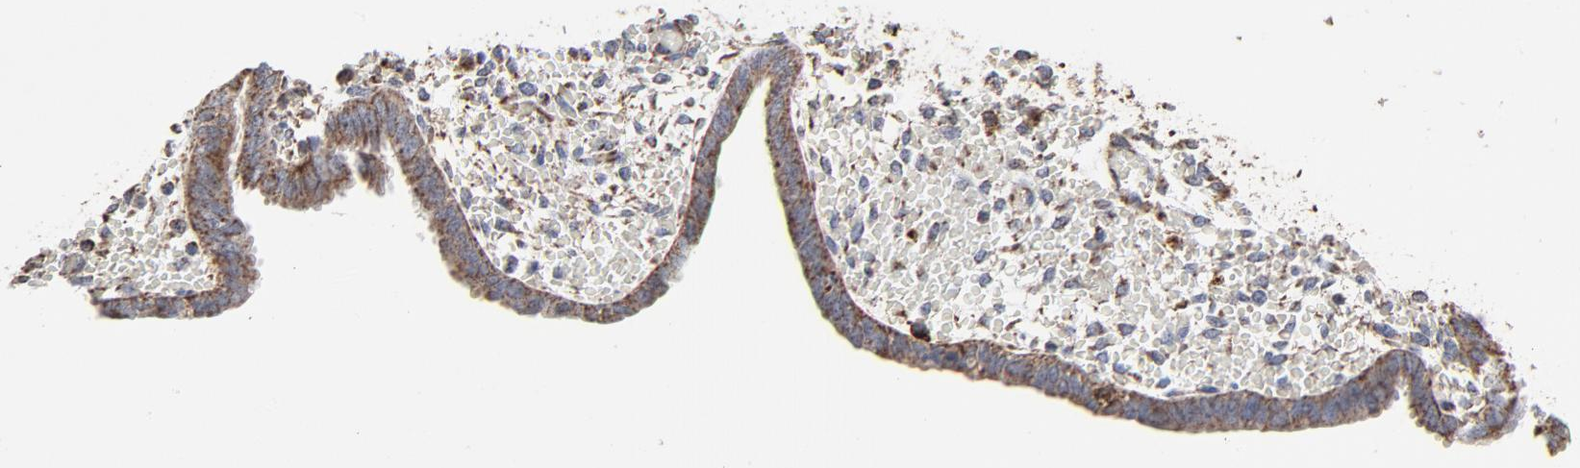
{"staining": {"intensity": "moderate", "quantity": ">75%", "location": "cytoplasmic/membranous"}, "tissue": "endometrium", "cell_type": "Cells in endometrial stroma", "image_type": "normal", "snomed": [{"axis": "morphology", "description": "Normal tissue, NOS"}, {"axis": "topography", "description": "Endometrium"}], "caption": "Endometrium stained for a protein (brown) displays moderate cytoplasmic/membranous positive expression in approximately >75% of cells in endometrial stroma.", "gene": "UQCRC1", "patient": {"sex": "female", "age": 42}}